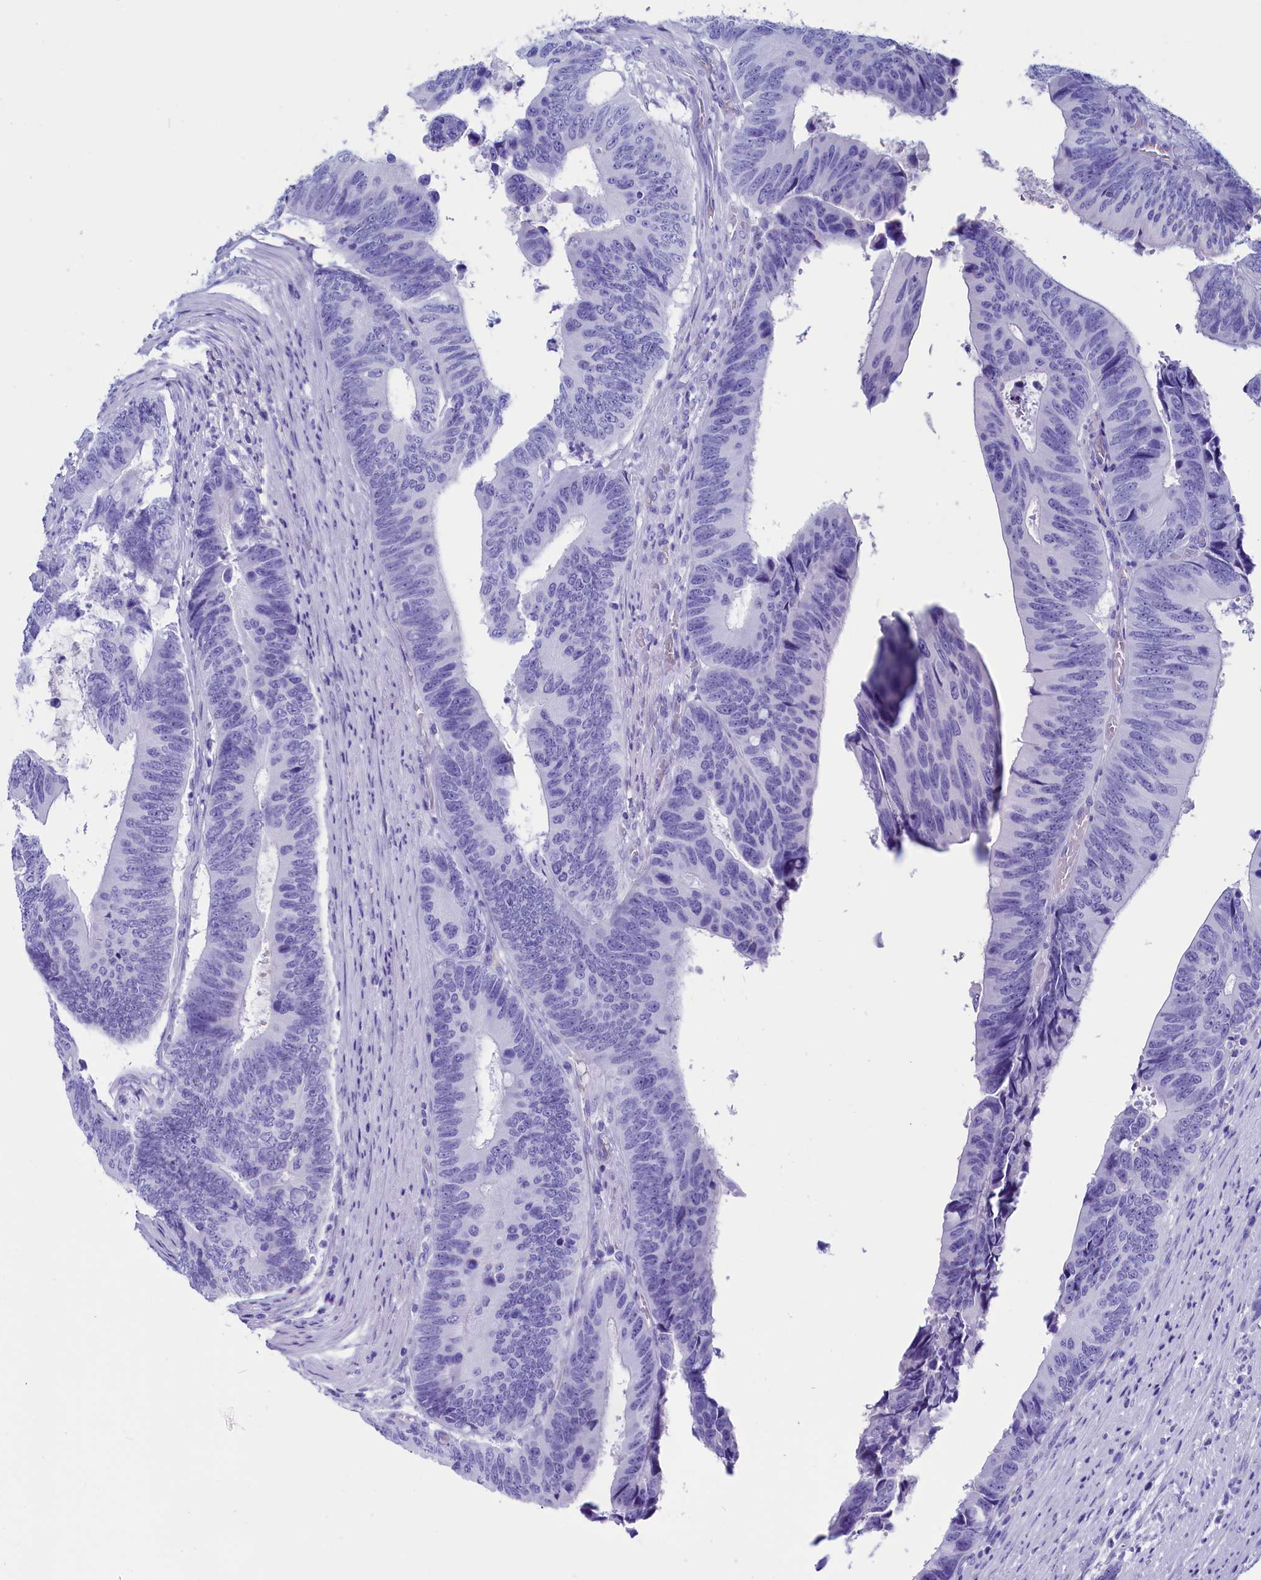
{"staining": {"intensity": "negative", "quantity": "none", "location": "none"}, "tissue": "colorectal cancer", "cell_type": "Tumor cells", "image_type": "cancer", "snomed": [{"axis": "morphology", "description": "Adenocarcinoma, NOS"}, {"axis": "topography", "description": "Colon"}], "caption": "Immunohistochemistry (IHC) of human colorectal cancer shows no positivity in tumor cells.", "gene": "ANKRD29", "patient": {"sex": "male", "age": 87}}